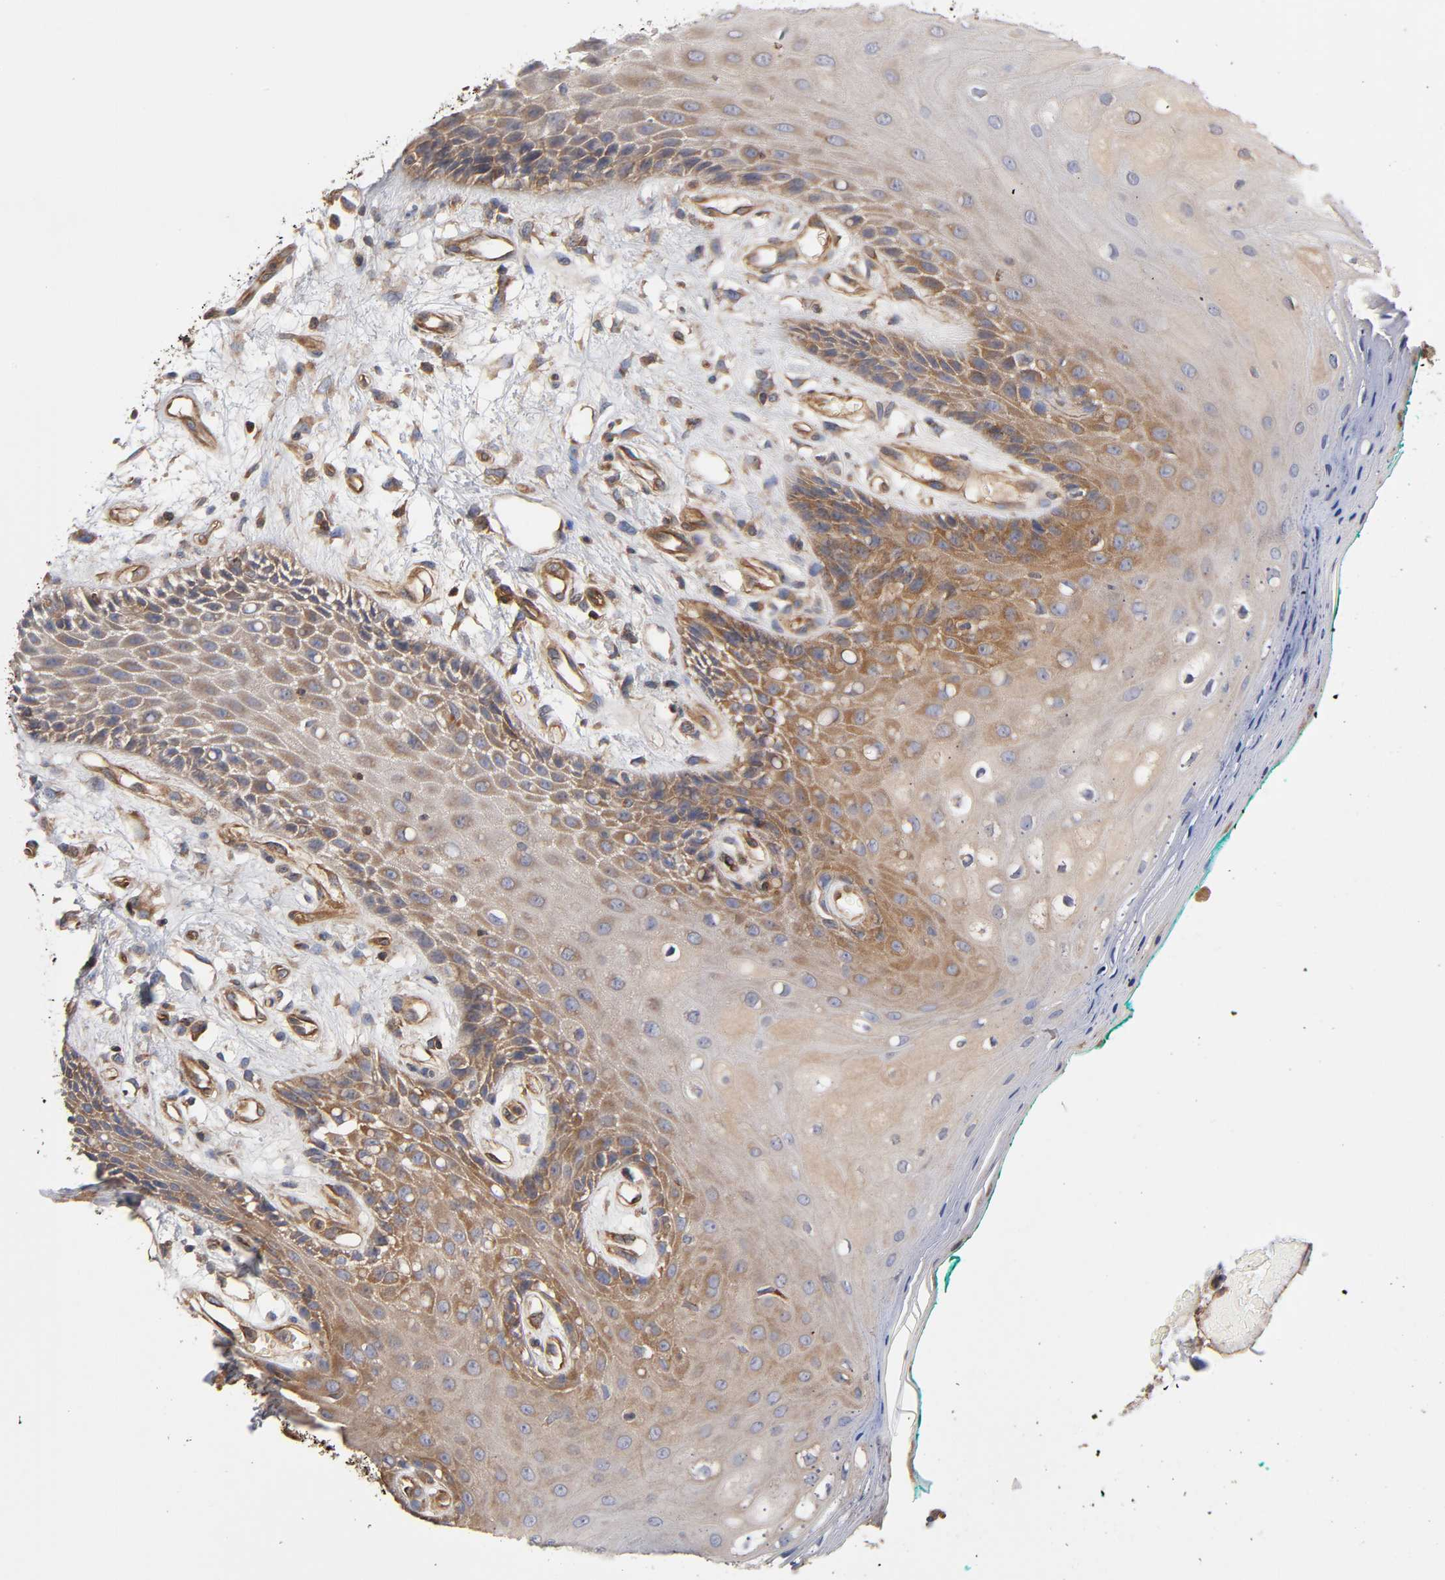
{"staining": {"intensity": "moderate", "quantity": "25%-75%", "location": "cytoplasmic/membranous"}, "tissue": "oral mucosa", "cell_type": "Squamous epithelial cells", "image_type": "normal", "snomed": [{"axis": "morphology", "description": "Normal tissue, NOS"}, {"axis": "morphology", "description": "Squamous cell carcinoma, NOS"}, {"axis": "topography", "description": "Skeletal muscle"}, {"axis": "topography", "description": "Oral tissue"}, {"axis": "topography", "description": "Head-Neck"}], "caption": "DAB (3,3'-diaminobenzidine) immunohistochemical staining of benign oral mucosa demonstrates moderate cytoplasmic/membranous protein positivity in approximately 25%-75% of squamous epithelial cells.", "gene": "LAMTOR2", "patient": {"sex": "female", "age": 84}}